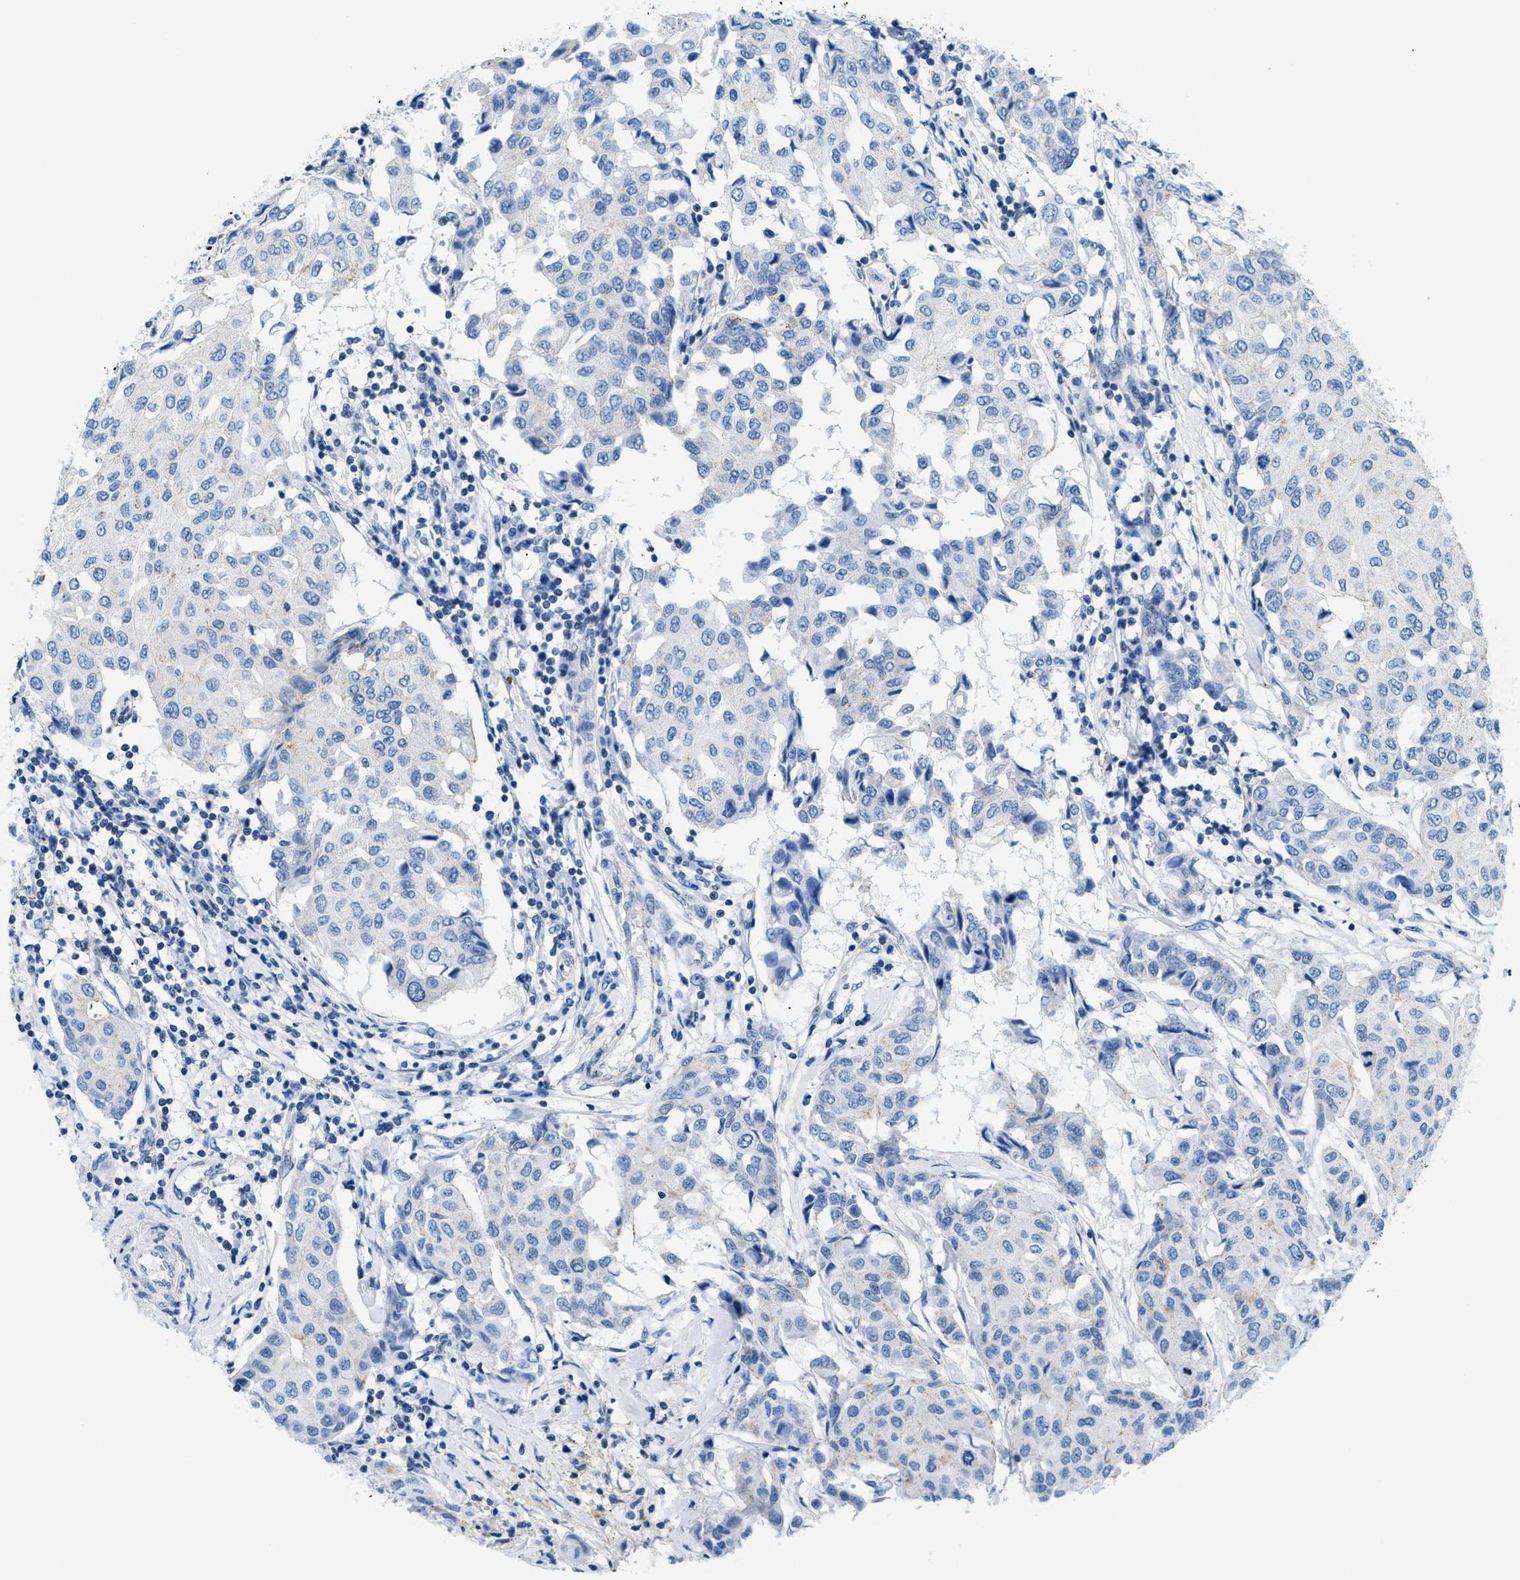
{"staining": {"intensity": "weak", "quantity": "<25%", "location": "cytoplasmic/membranous"}, "tissue": "breast cancer", "cell_type": "Tumor cells", "image_type": "cancer", "snomed": [{"axis": "morphology", "description": "Duct carcinoma"}, {"axis": "topography", "description": "Breast"}], "caption": "Photomicrograph shows no significant protein expression in tumor cells of breast cancer (intraductal carcinoma).", "gene": "FDCSP", "patient": {"sex": "female", "age": 80}}